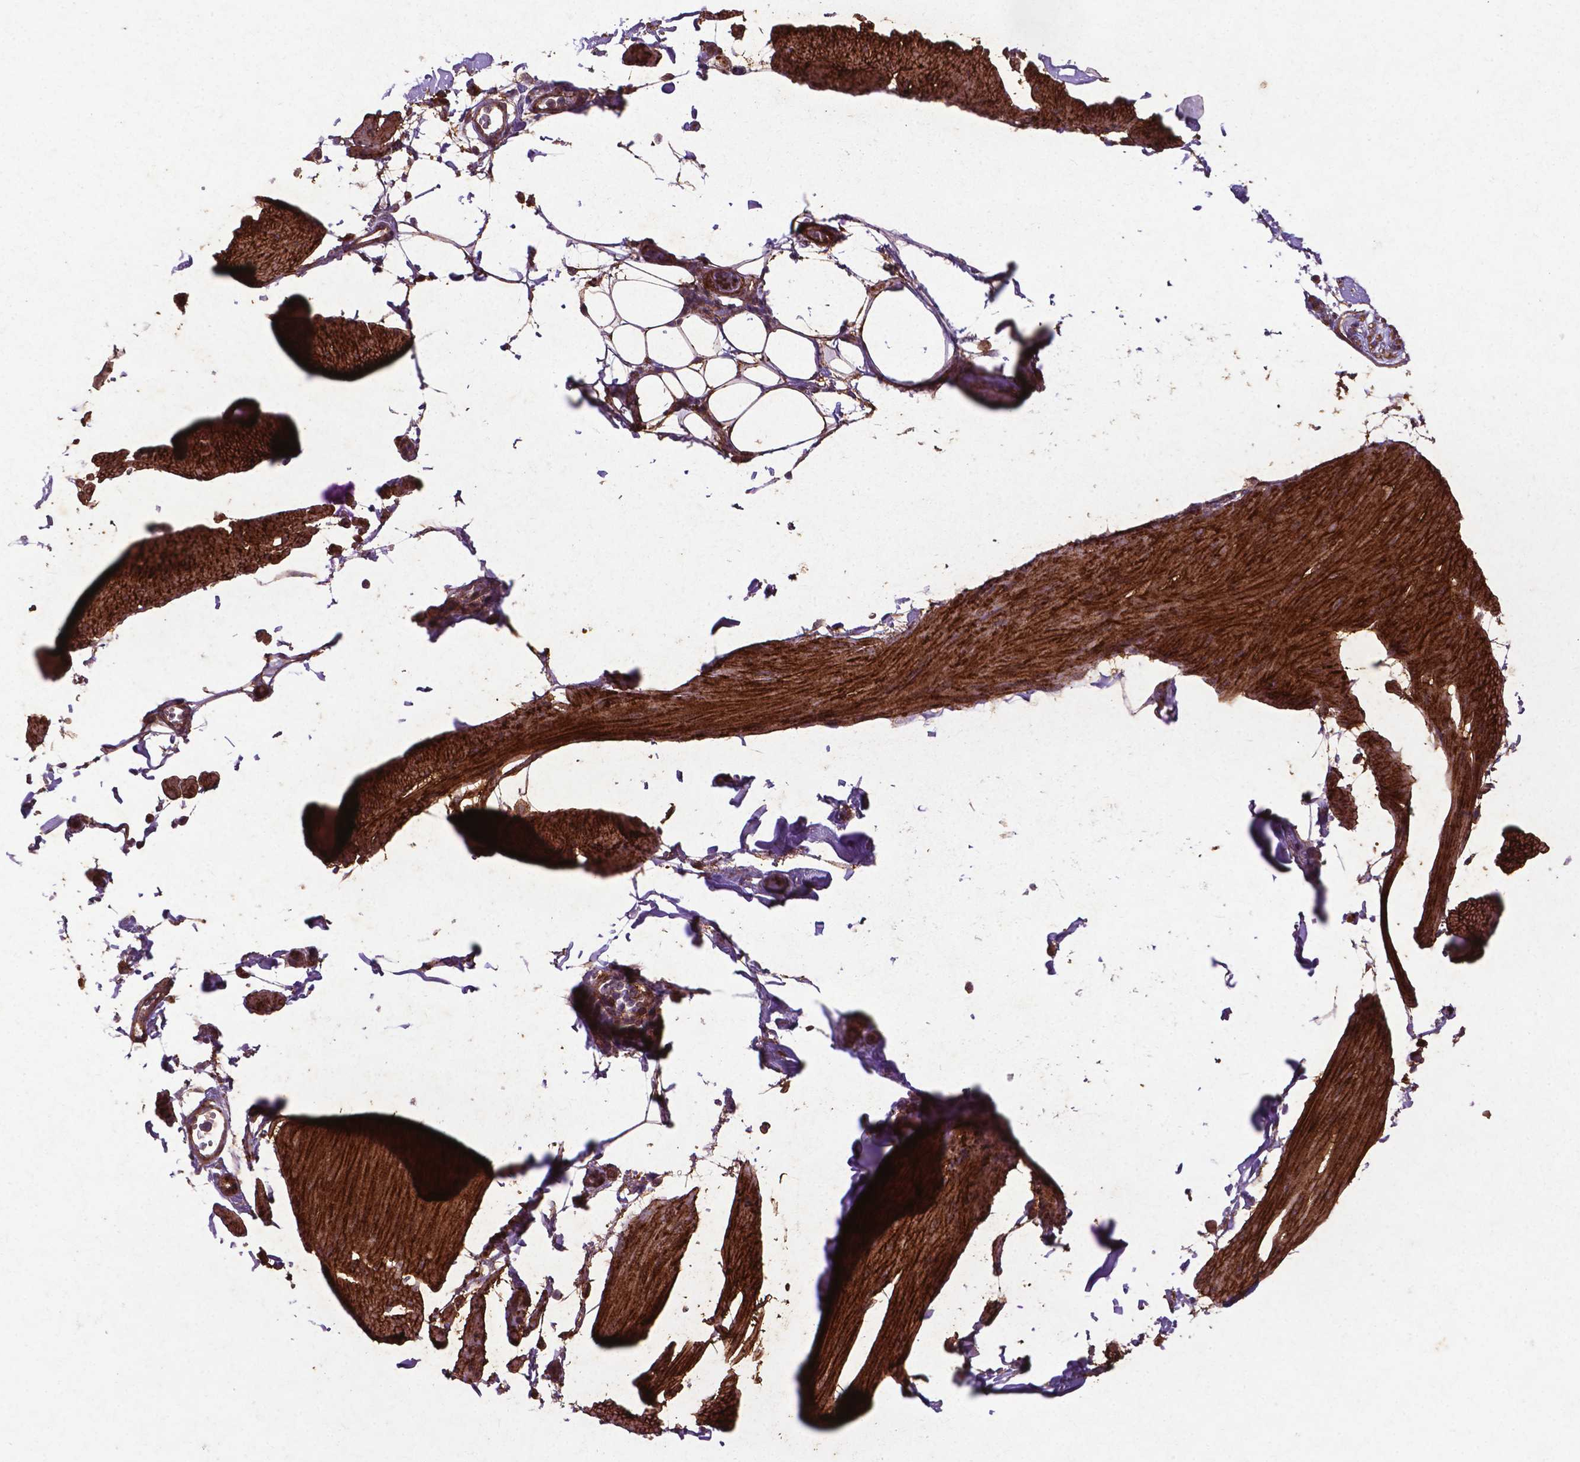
{"staining": {"intensity": "strong", "quantity": "25%-75%", "location": "cytoplasmic/membranous"}, "tissue": "smooth muscle", "cell_type": "Smooth muscle cells", "image_type": "normal", "snomed": [{"axis": "morphology", "description": "Normal tissue, NOS"}, {"axis": "topography", "description": "Adipose tissue"}, {"axis": "topography", "description": "Smooth muscle"}, {"axis": "topography", "description": "Peripheral nerve tissue"}], "caption": "Smooth muscle stained for a protein exhibits strong cytoplasmic/membranous positivity in smooth muscle cells. (IHC, brightfield microscopy, high magnification).", "gene": "RRAS", "patient": {"sex": "male", "age": 83}}